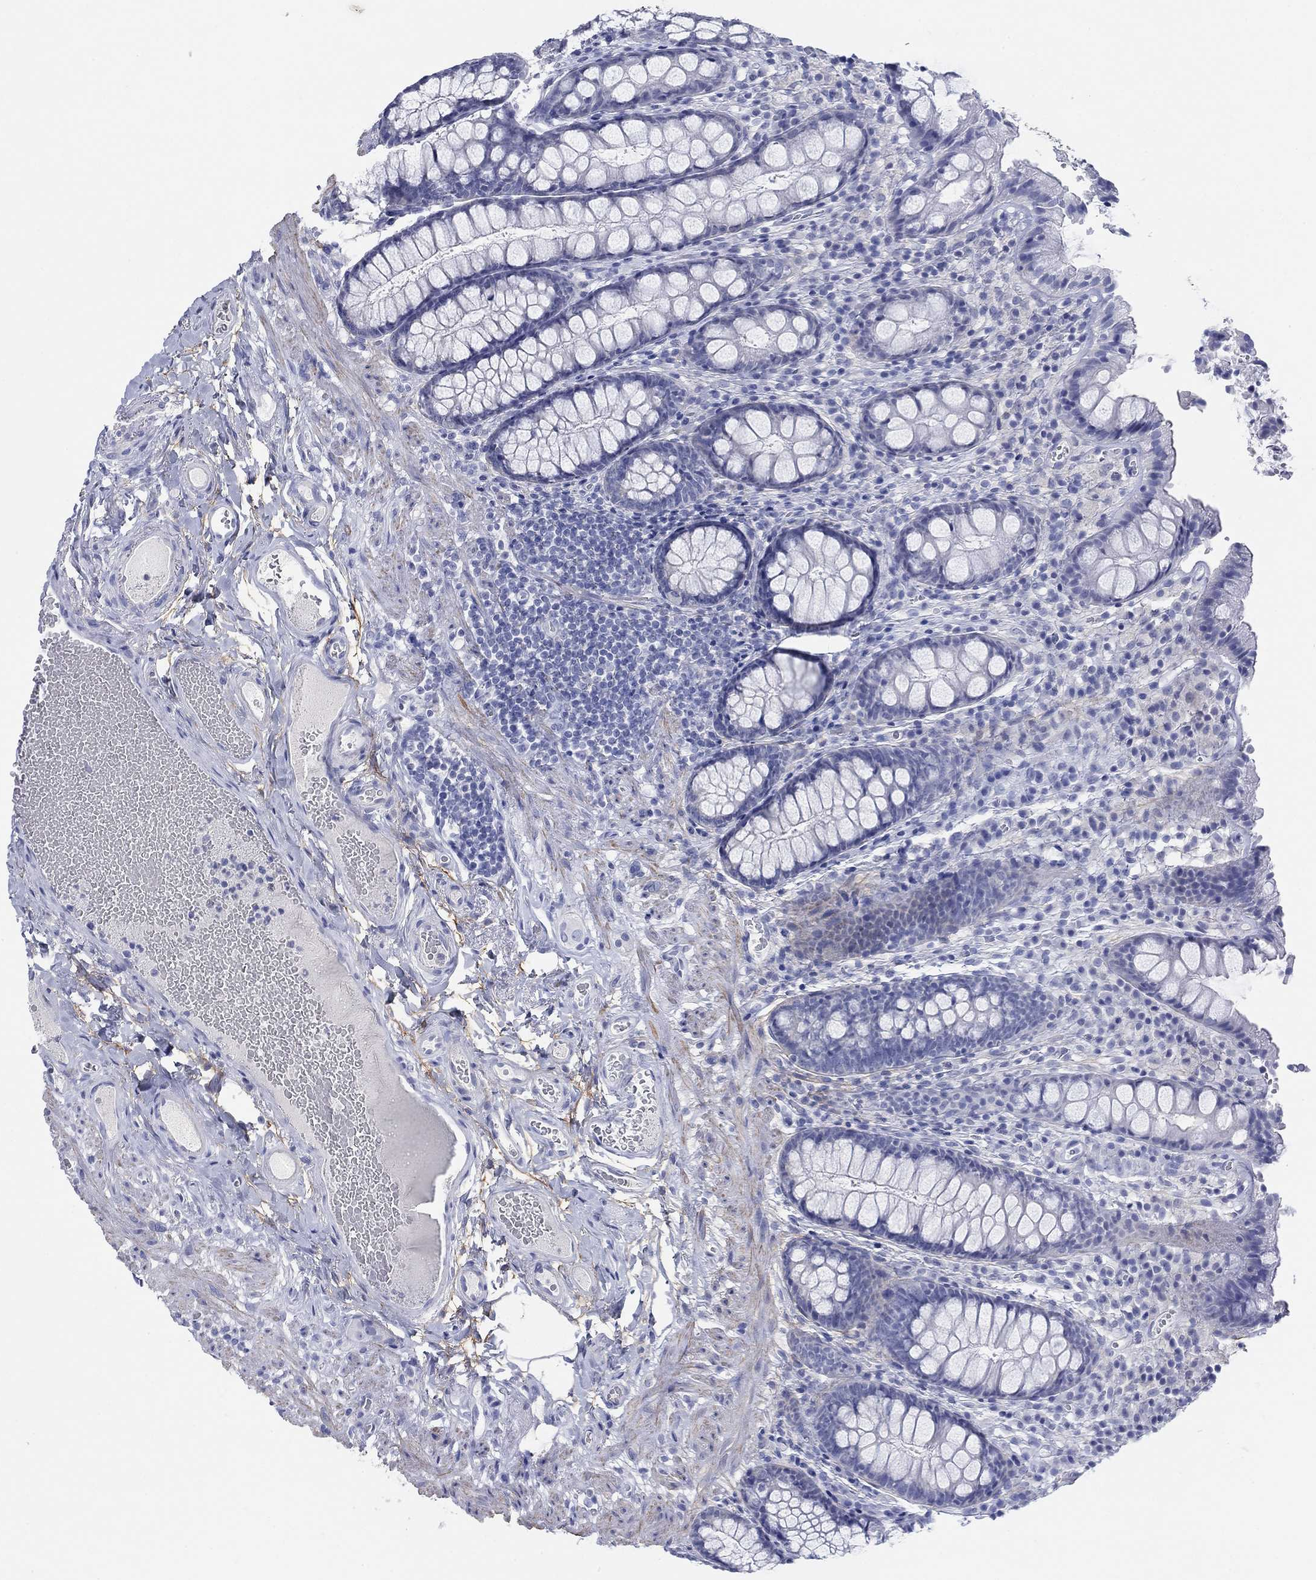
{"staining": {"intensity": "negative", "quantity": "none", "location": "none"}, "tissue": "colon", "cell_type": "Endothelial cells", "image_type": "normal", "snomed": [{"axis": "morphology", "description": "Normal tissue, NOS"}, {"axis": "topography", "description": "Colon"}], "caption": "Endothelial cells show no significant protein expression in benign colon. (Brightfield microscopy of DAB IHC at high magnification).", "gene": "PDYN", "patient": {"sex": "female", "age": 86}}